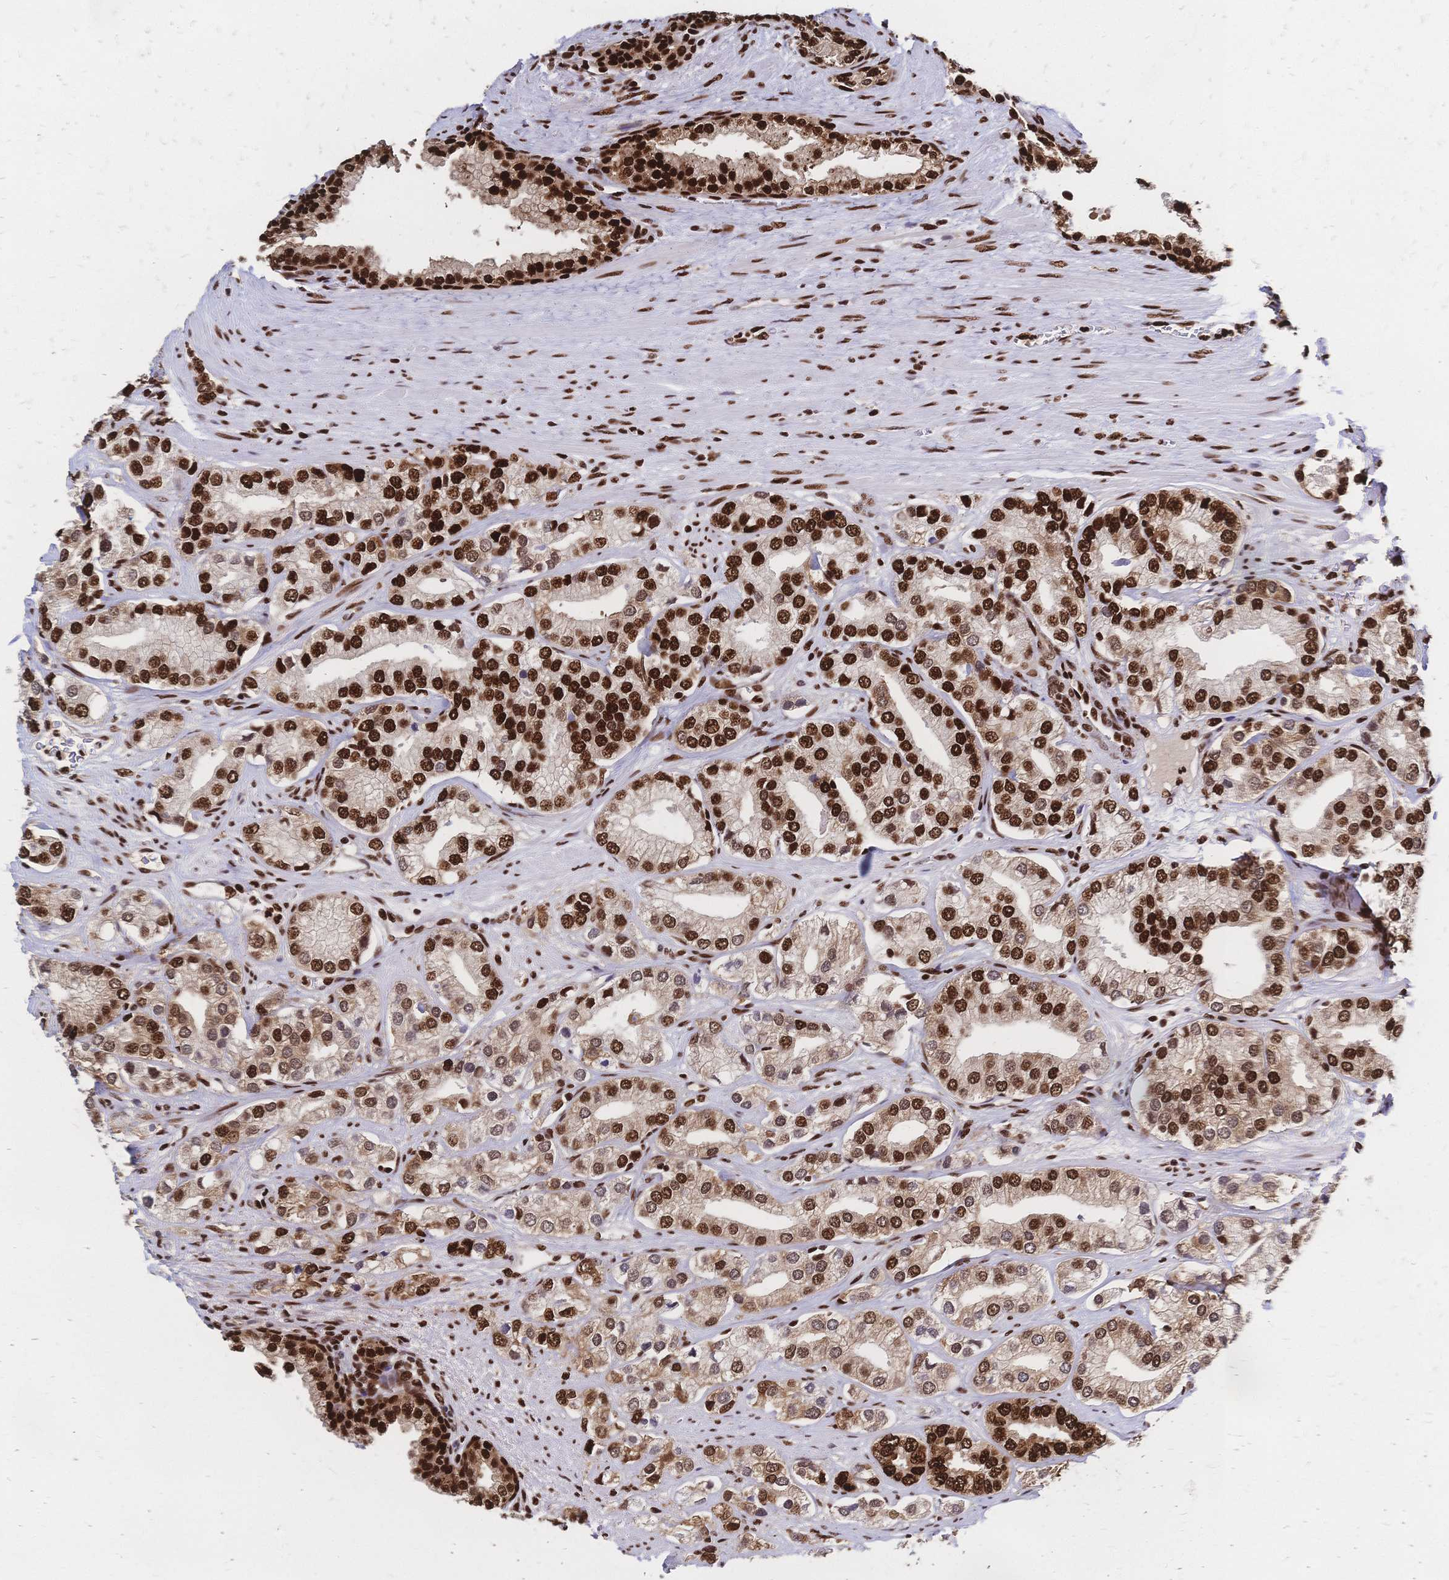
{"staining": {"intensity": "strong", "quantity": ">75%", "location": "cytoplasmic/membranous,nuclear"}, "tissue": "prostate cancer", "cell_type": "Tumor cells", "image_type": "cancer", "snomed": [{"axis": "morphology", "description": "Adenocarcinoma, High grade"}, {"axis": "topography", "description": "Prostate"}], "caption": "Protein staining displays strong cytoplasmic/membranous and nuclear staining in approximately >75% of tumor cells in prostate cancer. (Stains: DAB (3,3'-diaminobenzidine) in brown, nuclei in blue, Microscopy: brightfield microscopy at high magnification).", "gene": "HDGF", "patient": {"sex": "male", "age": 58}}